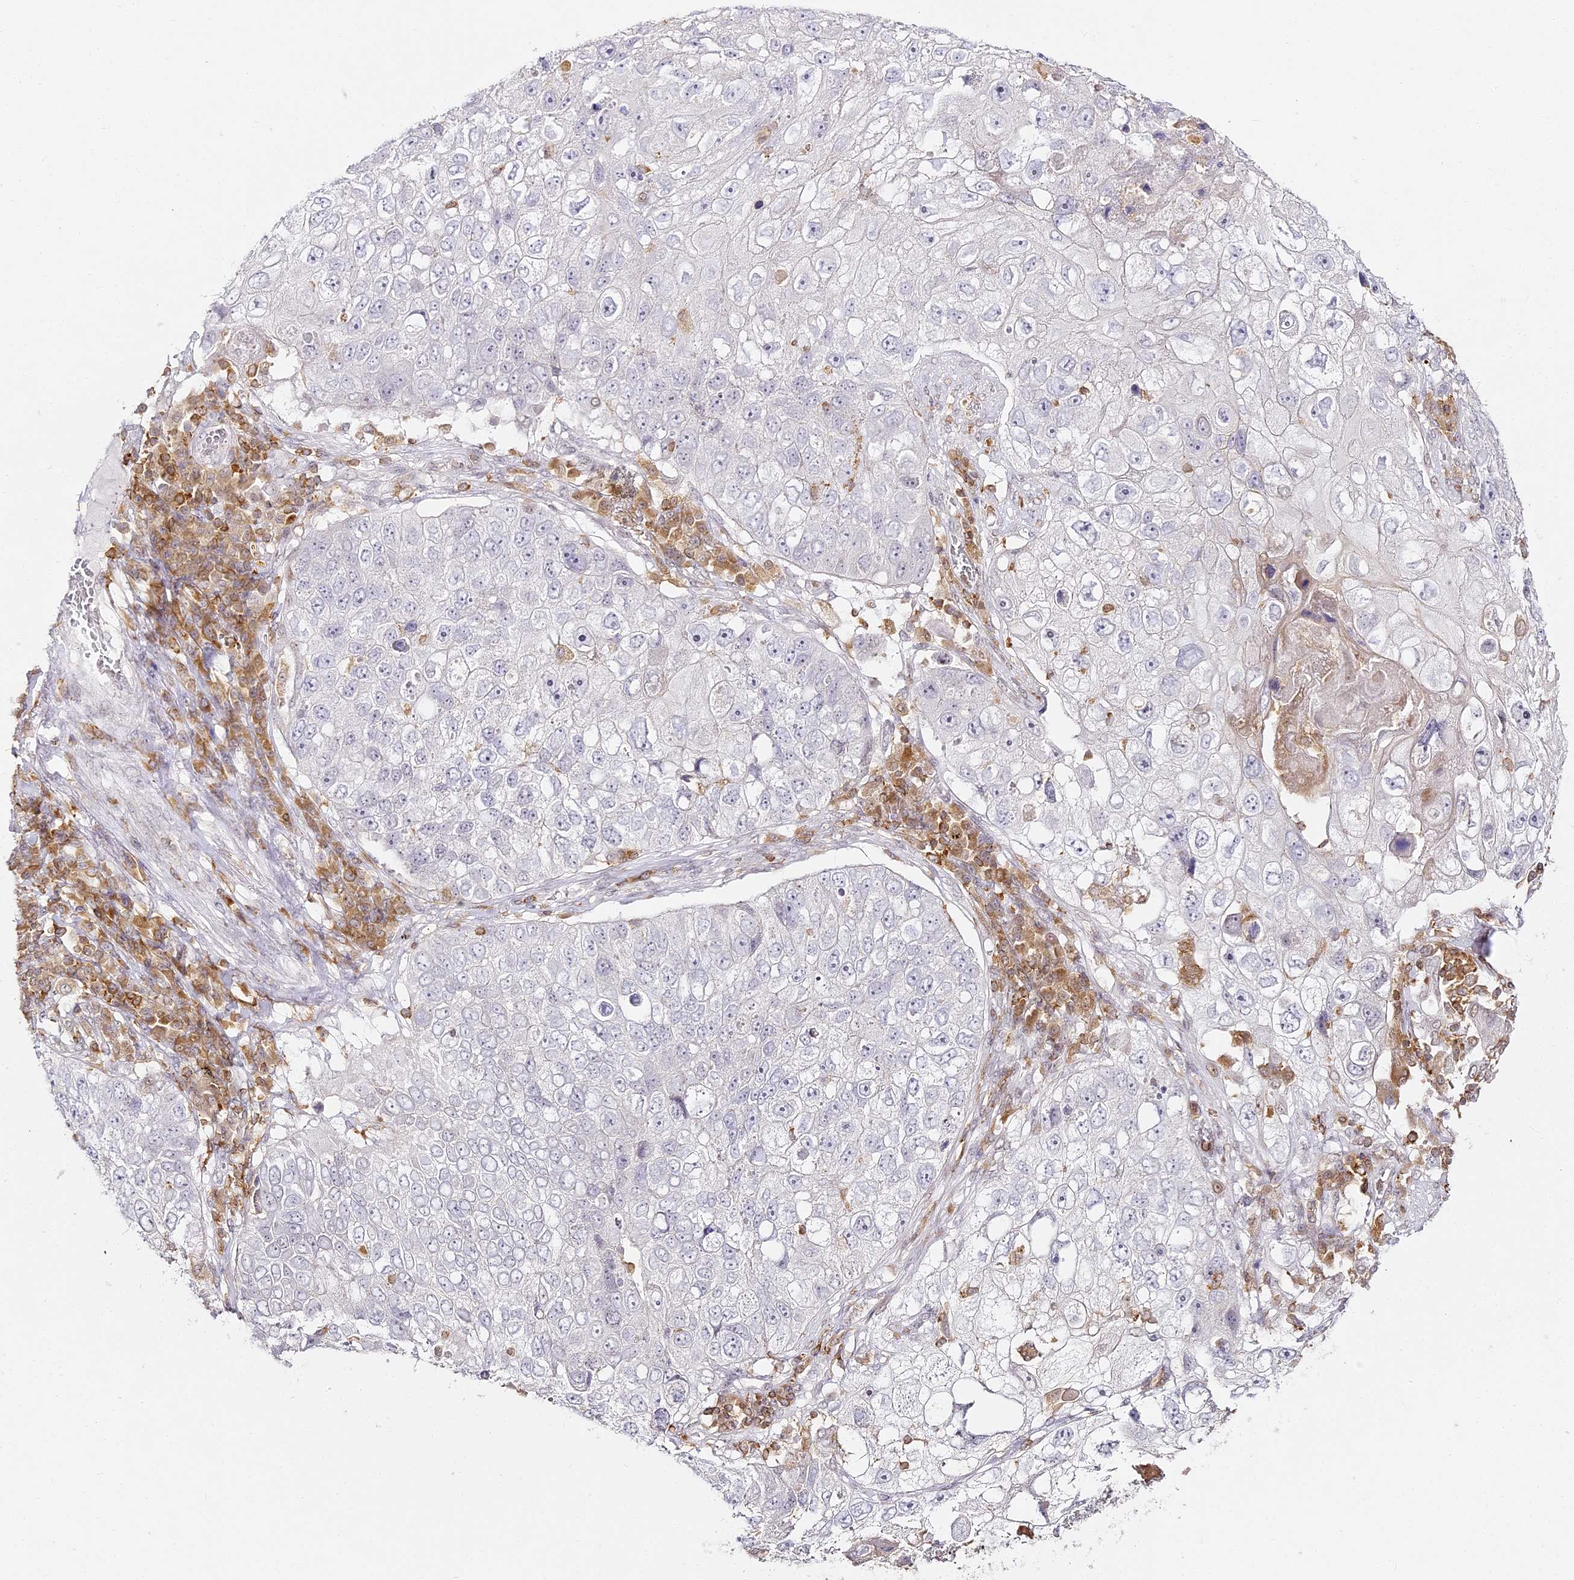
{"staining": {"intensity": "negative", "quantity": "none", "location": "none"}, "tissue": "lung cancer", "cell_type": "Tumor cells", "image_type": "cancer", "snomed": [{"axis": "morphology", "description": "Squamous cell carcinoma, NOS"}, {"axis": "topography", "description": "Lung"}], "caption": "Immunohistochemistry image of squamous cell carcinoma (lung) stained for a protein (brown), which exhibits no expression in tumor cells.", "gene": "DOCK2", "patient": {"sex": "male", "age": 61}}